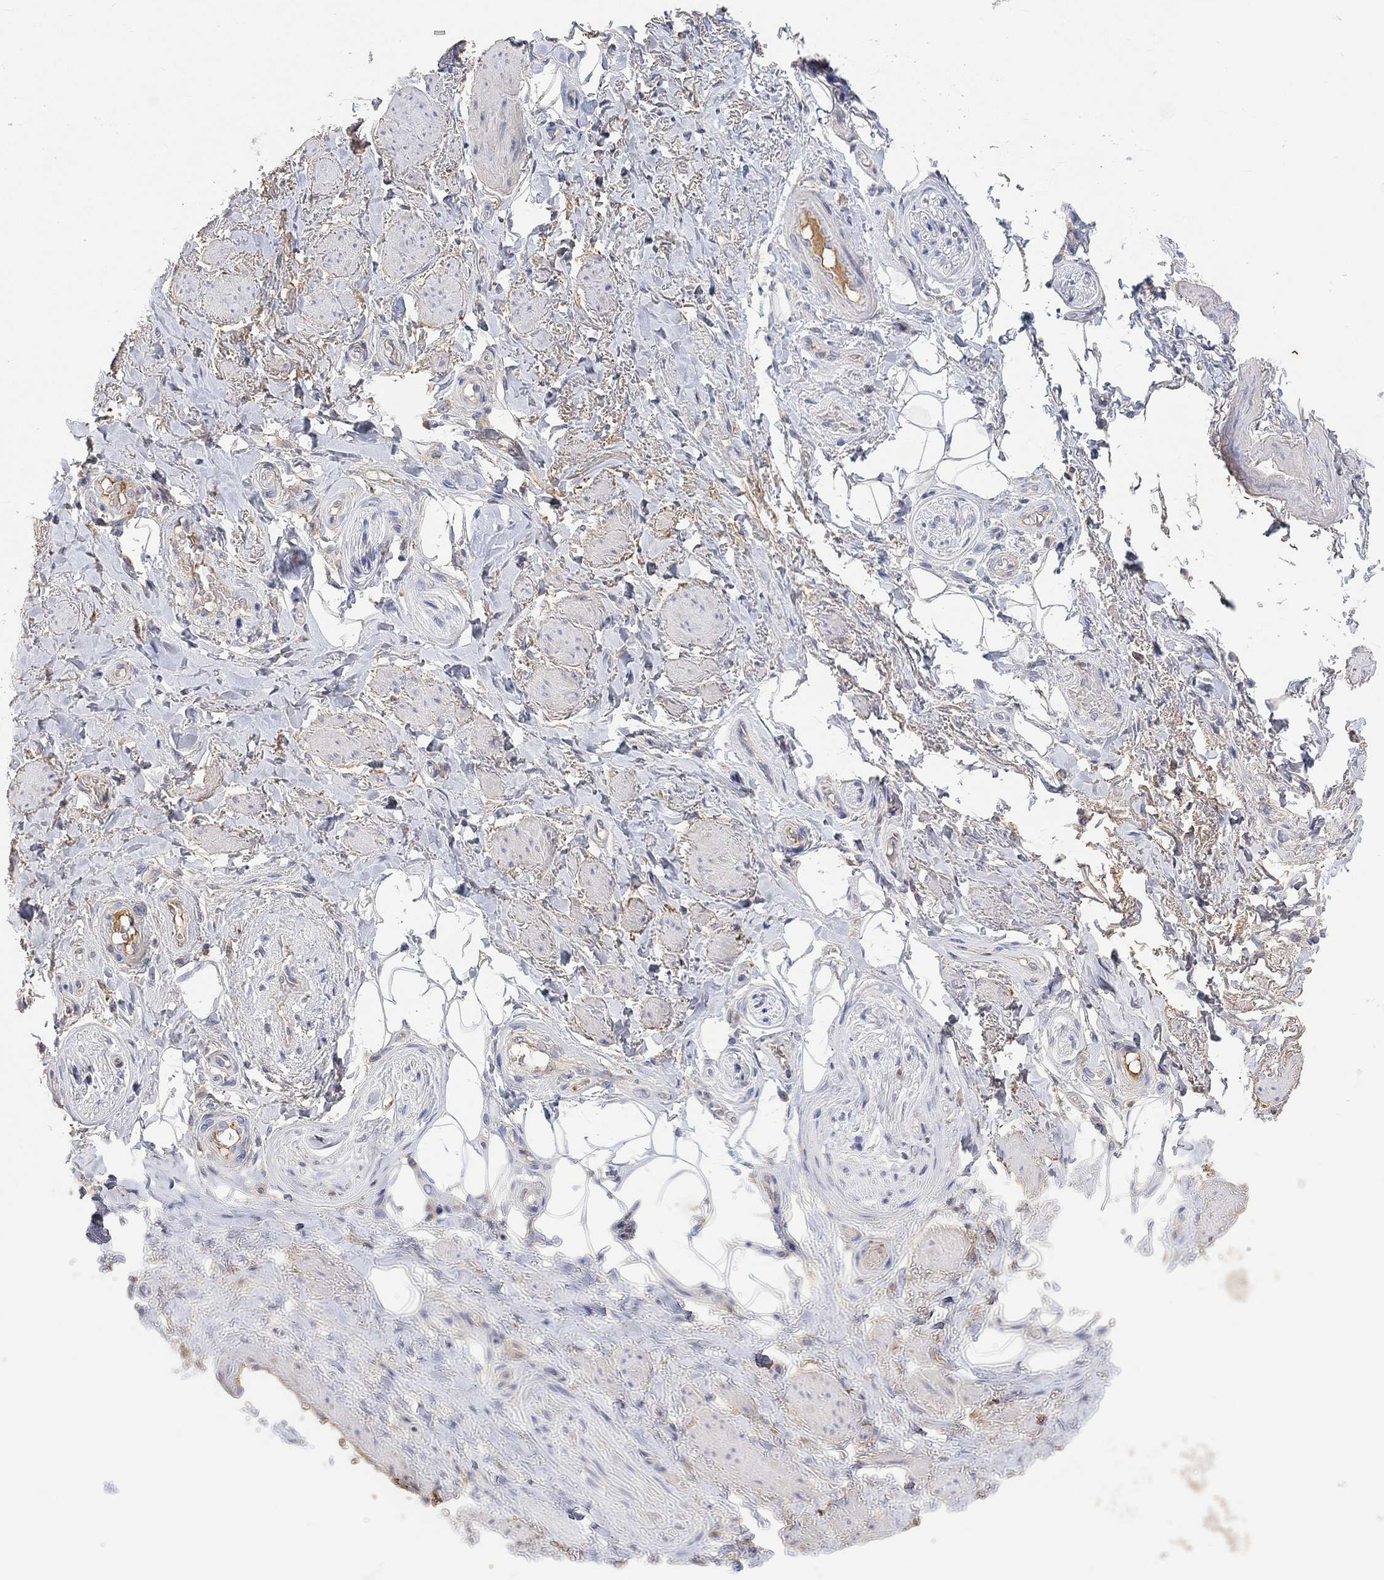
{"staining": {"intensity": "negative", "quantity": "none", "location": "none"}, "tissue": "adipose tissue", "cell_type": "Adipocytes", "image_type": "normal", "snomed": [{"axis": "morphology", "description": "Normal tissue, NOS"}, {"axis": "topography", "description": "Skeletal muscle"}, {"axis": "topography", "description": "Anal"}, {"axis": "topography", "description": "Peripheral nerve tissue"}], "caption": "Immunohistochemical staining of benign adipose tissue demonstrates no significant expression in adipocytes.", "gene": "MSTN", "patient": {"sex": "male", "age": 53}}